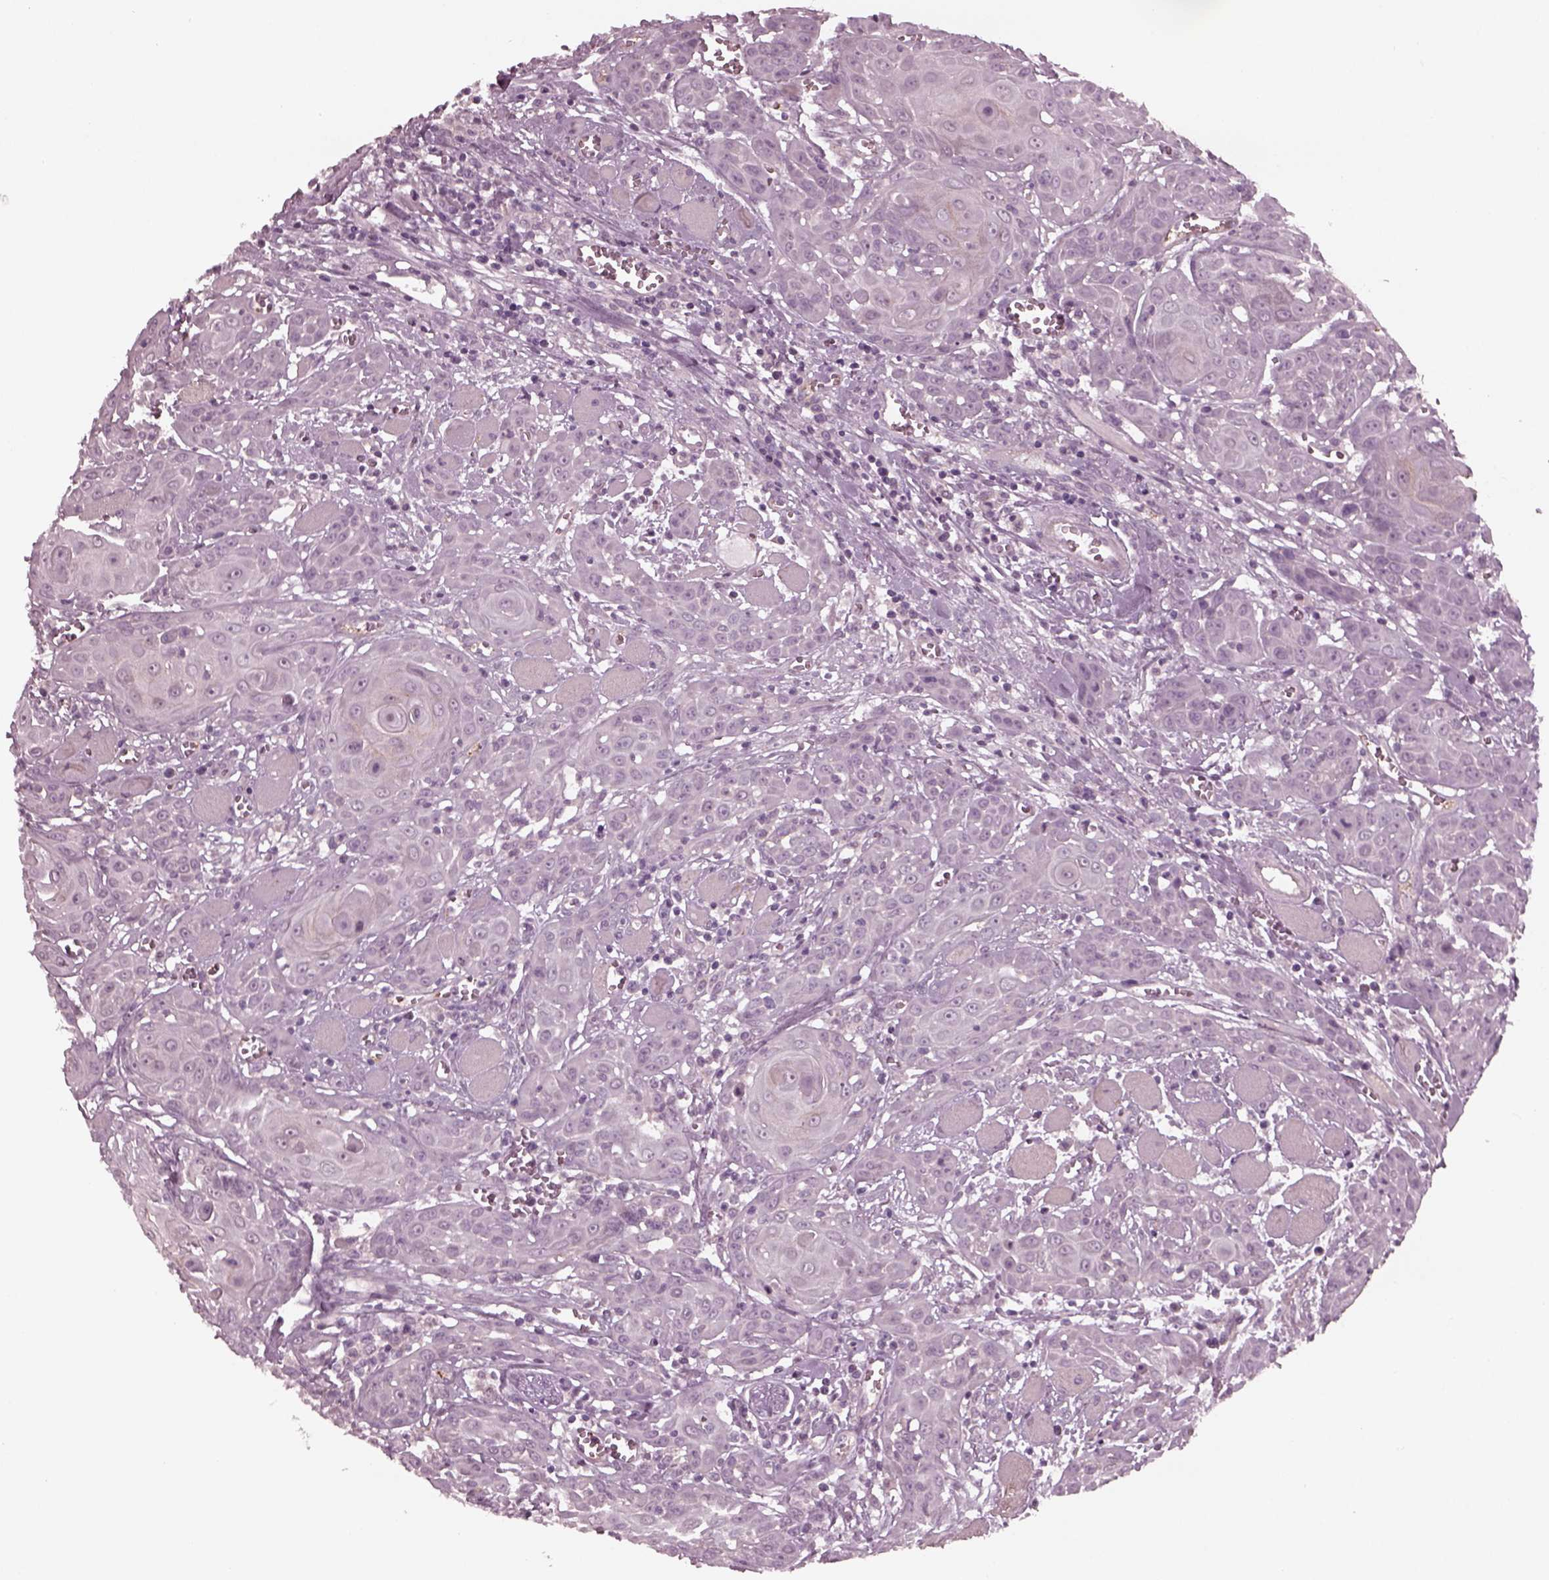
{"staining": {"intensity": "negative", "quantity": "none", "location": "none"}, "tissue": "head and neck cancer", "cell_type": "Tumor cells", "image_type": "cancer", "snomed": [{"axis": "morphology", "description": "Squamous cell carcinoma, NOS"}, {"axis": "topography", "description": "Head-Neck"}], "caption": "Immunohistochemical staining of human head and neck squamous cell carcinoma reveals no significant positivity in tumor cells. (DAB immunohistochemistry (IHC), high magnification).", "gene": "YY2", "patient": {"sex": "female", "age": 80}}